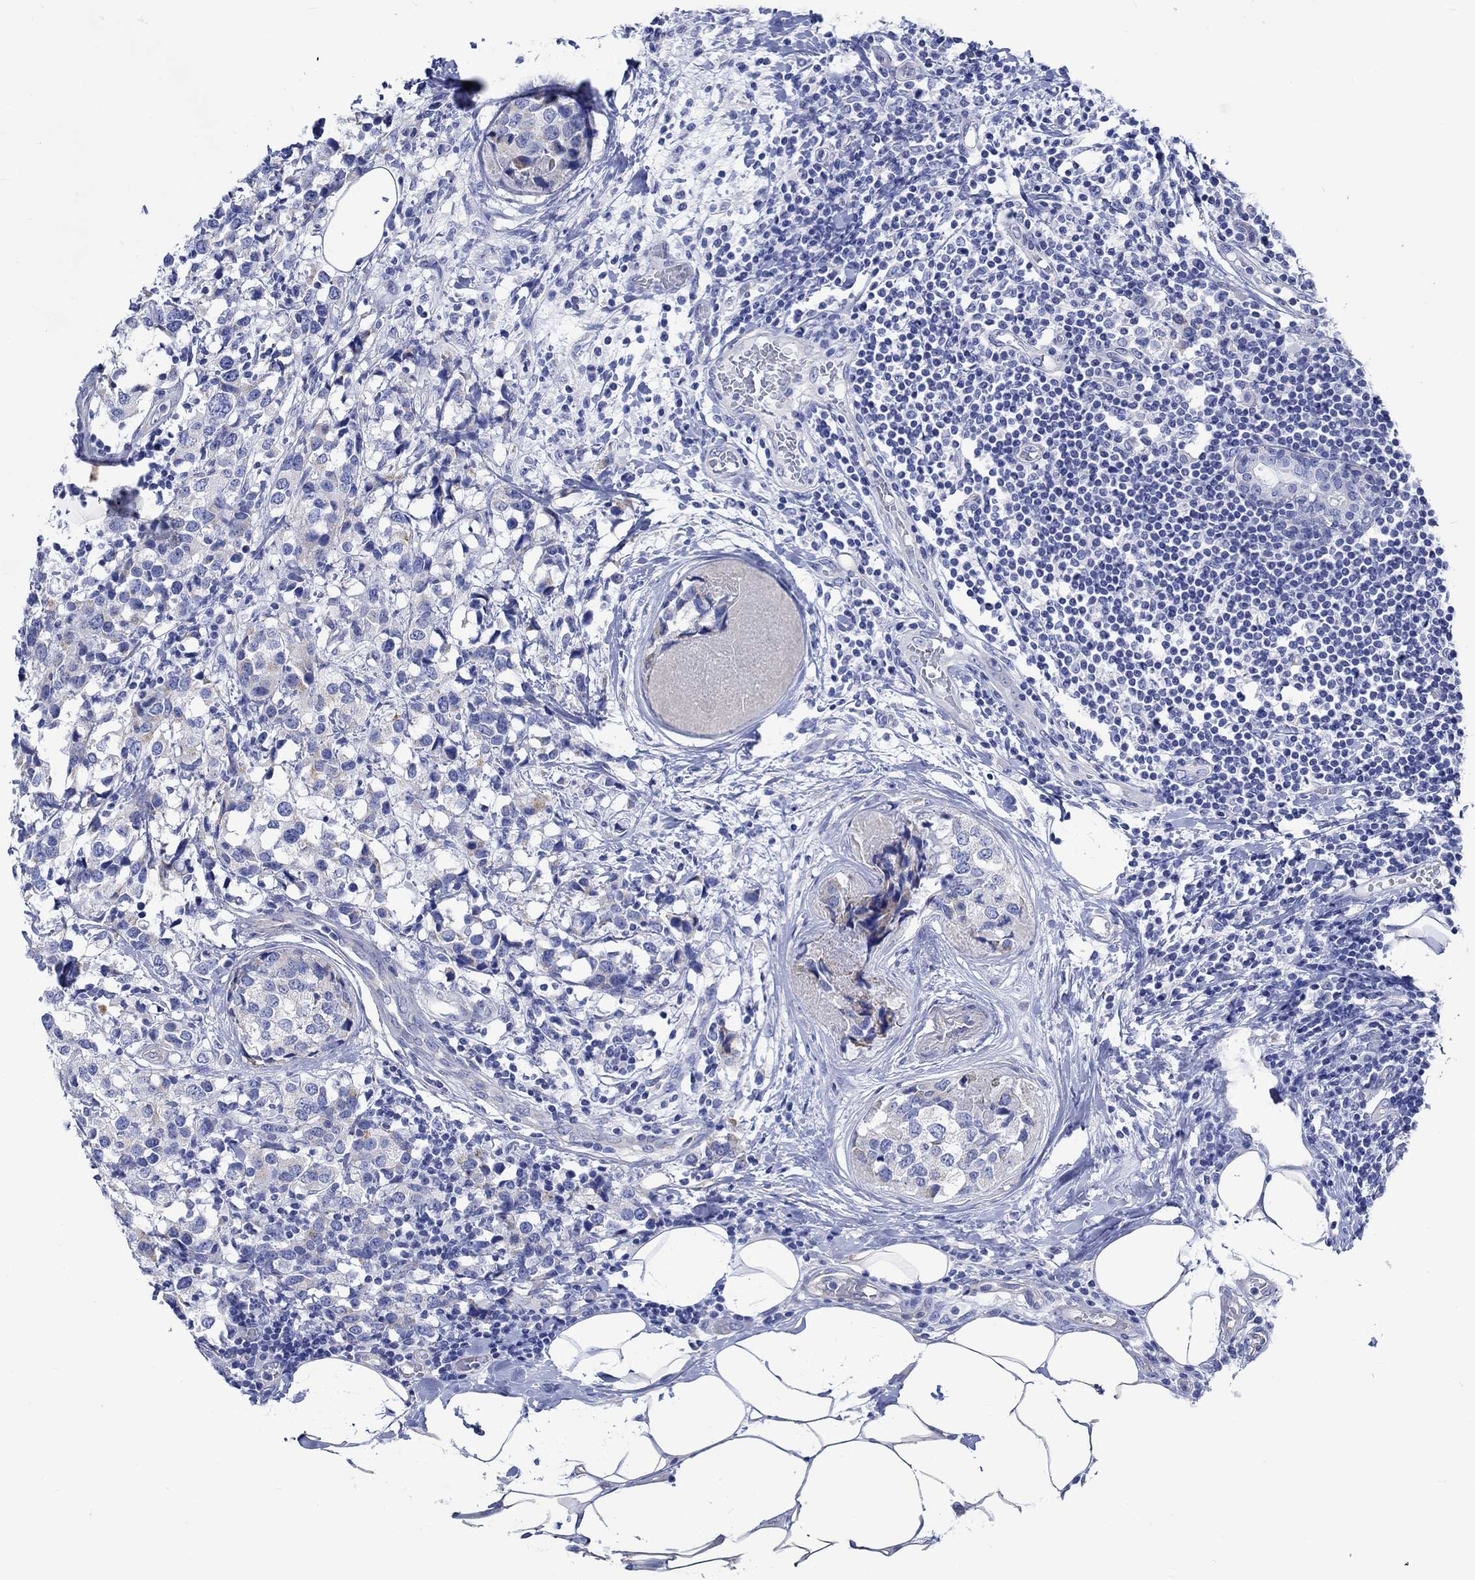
{"staining": {"intensity": "negative", "quantity": "none", "location": "none"}, "tissue": "breast cancer", "cell_type": "Tumor cells", "image_type": "cancer", "snomed": [{"axis": "morphology", "description": "Lobular carcinoma"}, {"axis": "topography", "description": "Breast"}], "caption": "Tumor cells show no significant protein staining in breast cancer.", "gene": "CPLX2", "patient": {"sex": "female", "age": 59}}